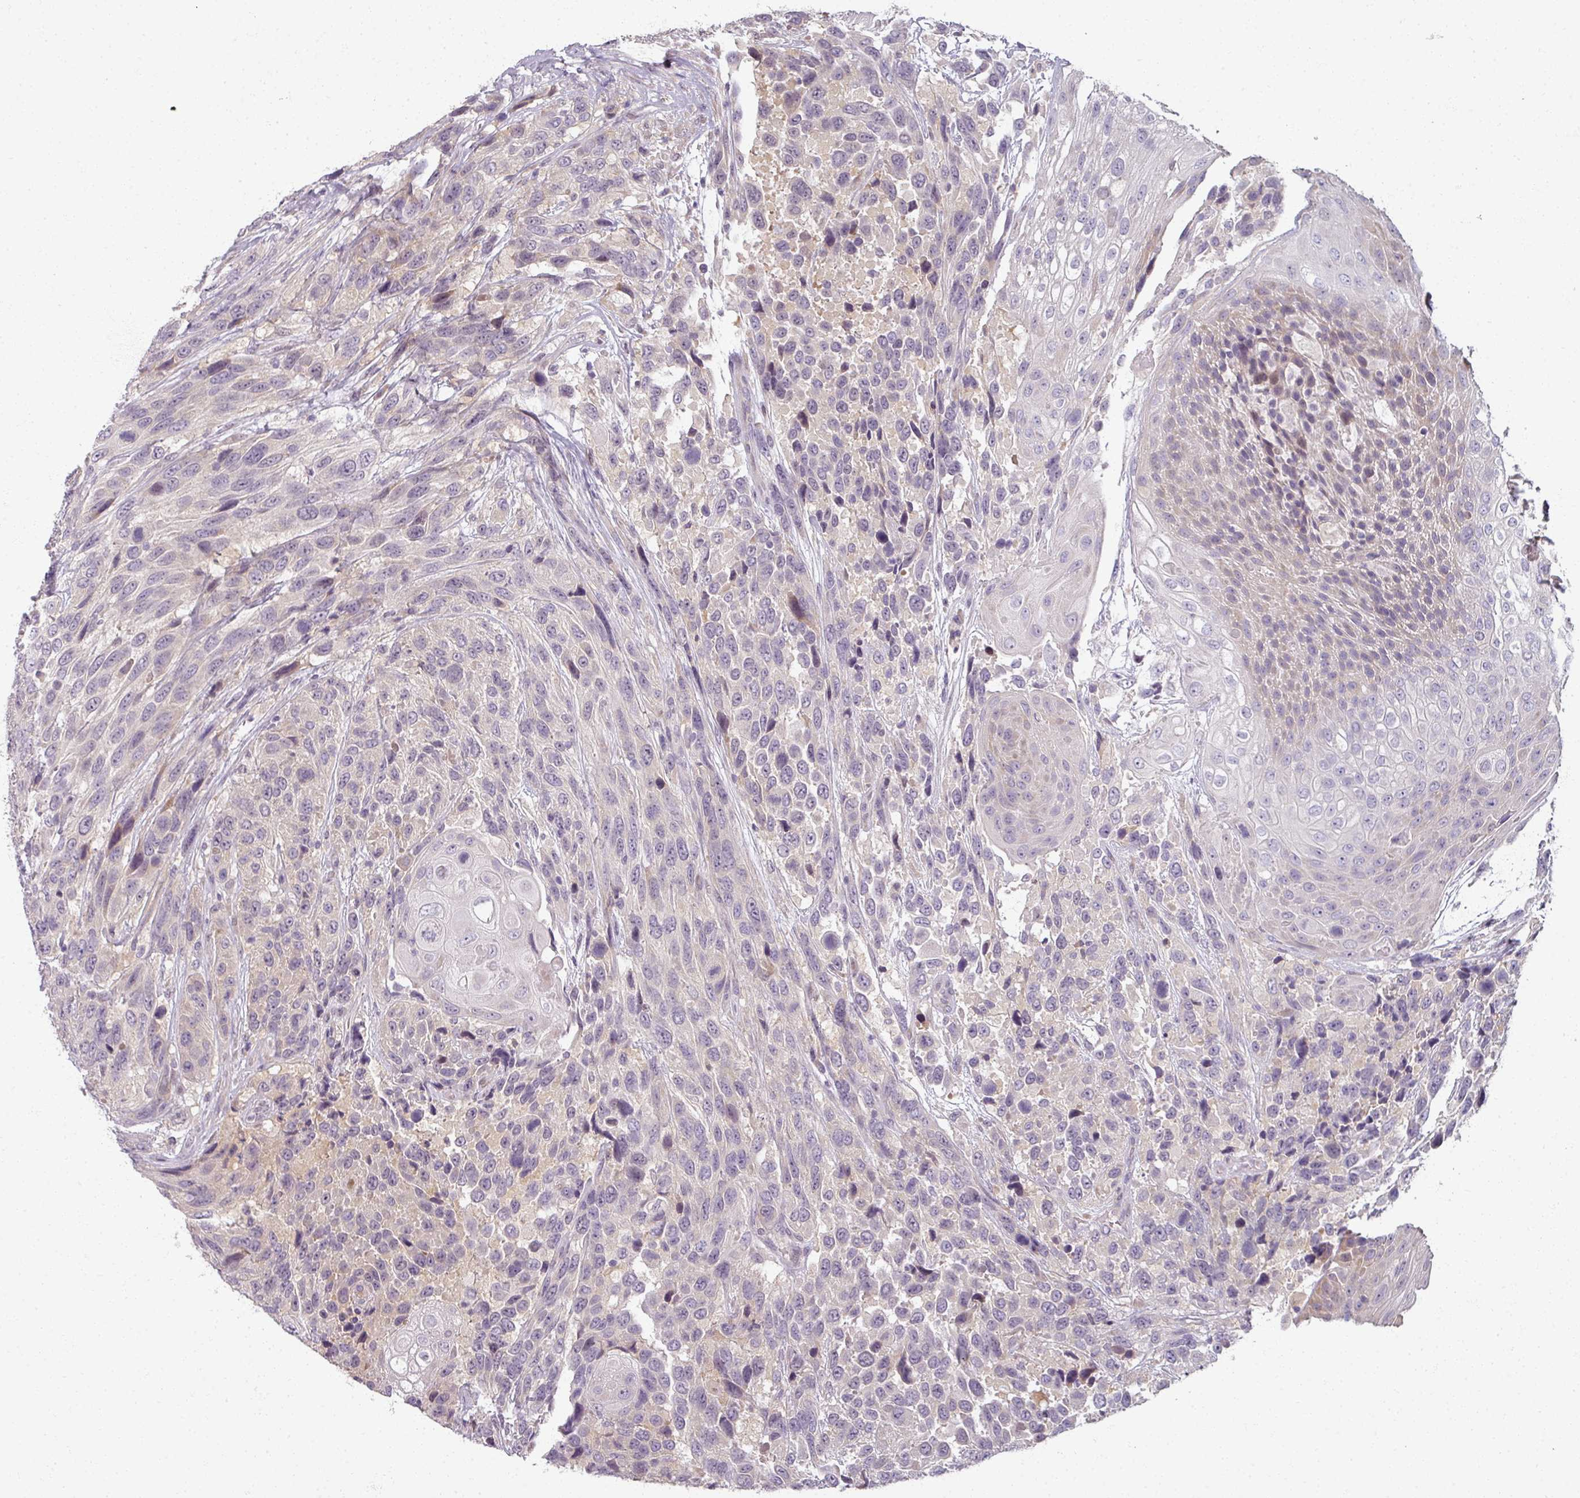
{"staining": {"intensity": "negative", "quantity": "none", "location": "none"}, "tissue": "urothelial cancer", "cell_type": "Tumor cells", "image_type": "cancer", "snomed": [{"axis": "morphology", "description": "Urothelial carcinoma, High grade"}, {"axis": "topography", "description": "Urinary bladder"}], "caption": "Immunohistochemical staining of urothelial cancer demonstrates no significant expression in tumor cells.", "gene": "MYMK", "patient": {"sex": "female", "age": 70}}